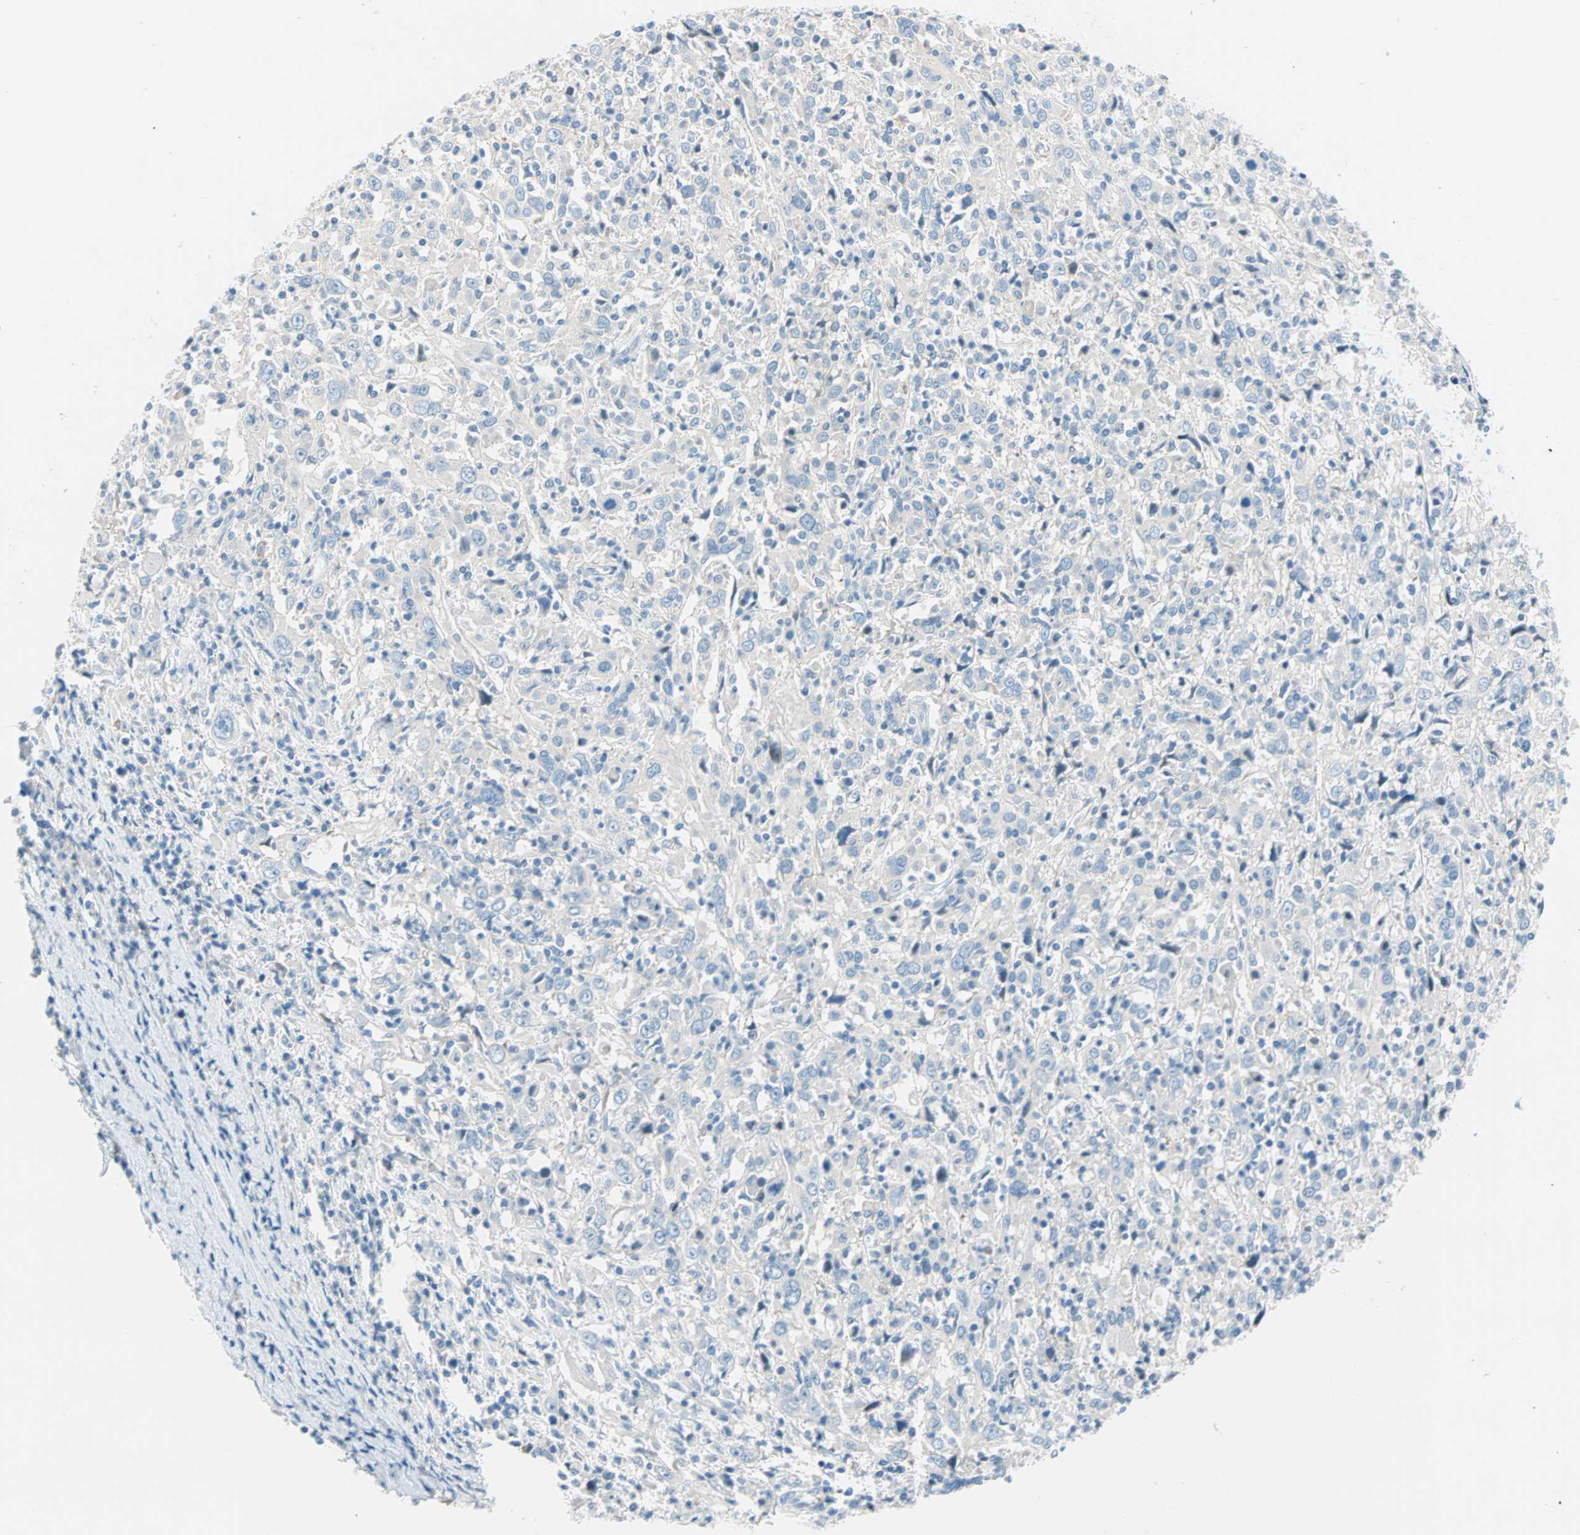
{"staining": {"intensity": "negative", "quantity": "none", "location": "none"}, "tissue": "cervical cancer", "cell_type": "Tumor cells", "image_type": "cancer", "snomed": [{"axis": "morphology", "description": "Squamous cell carcinoma, NOS"}, {"axis": "topography", "description": "Cervix"}], "caption": "Immunohistochemical staining of human cervical cancer displays no significant expression in tumor cells.", "gene": "TMEM163", "patient": {"sex": "female", "age": 46}}